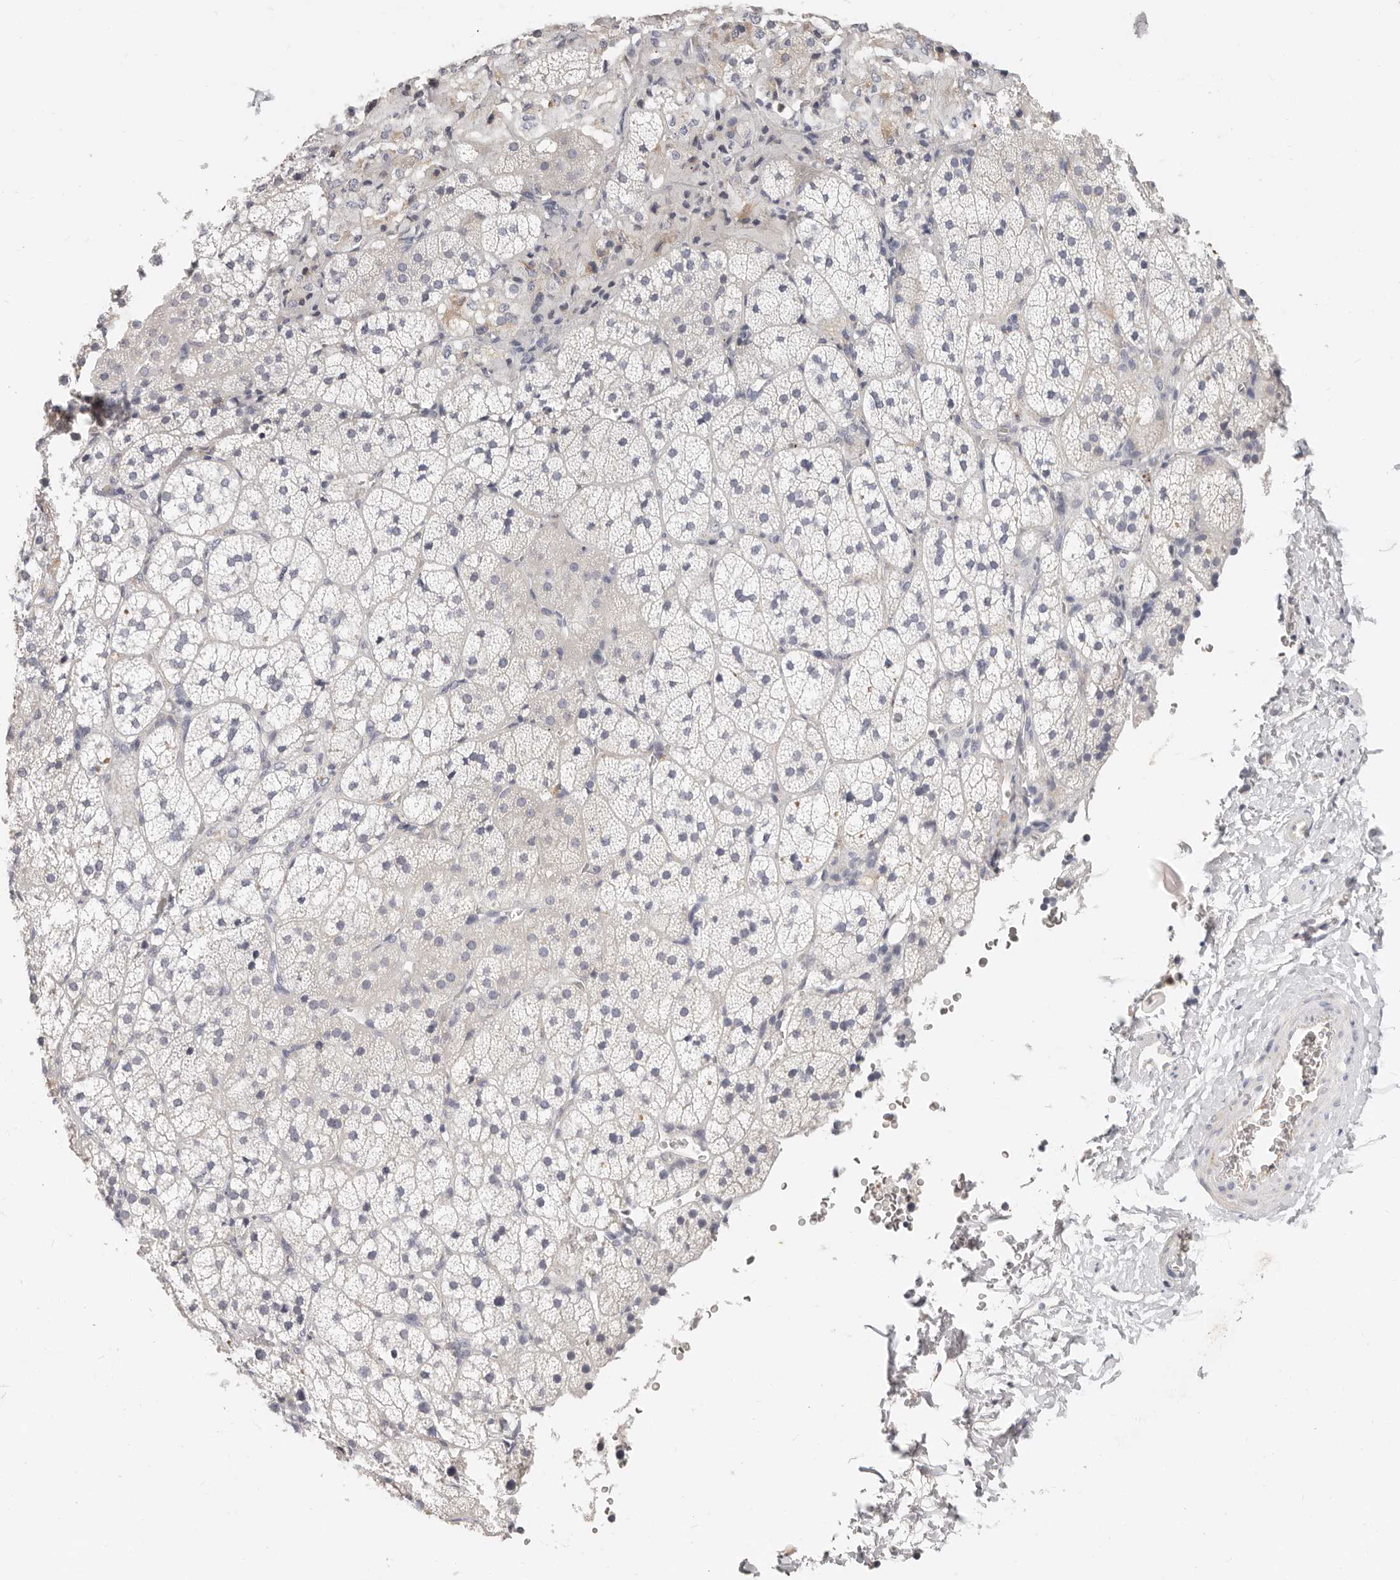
{"staining": {"intensity": "negative", "quantity": "none", "location": "none"}, "tissue": "adrenal gland", "cell_type": "Glandular cells", "image_type": "normal", "snomed": [{"axis": "morphology", "description": "Normal tissue, NOS"}, {"axis": "topography", "description": "Adrenal gland"}], "caption": "The immunohistochemistry (IHC) image has no significant staining in glandular cells of adrenal gland. (DAB (3,3'-diaminobenzidine) immunohistochemistry visualized using brightfield microscopy, high magnification).", "gene": "ZRANB1", "patient": {"sex": "female", "age": 44}}